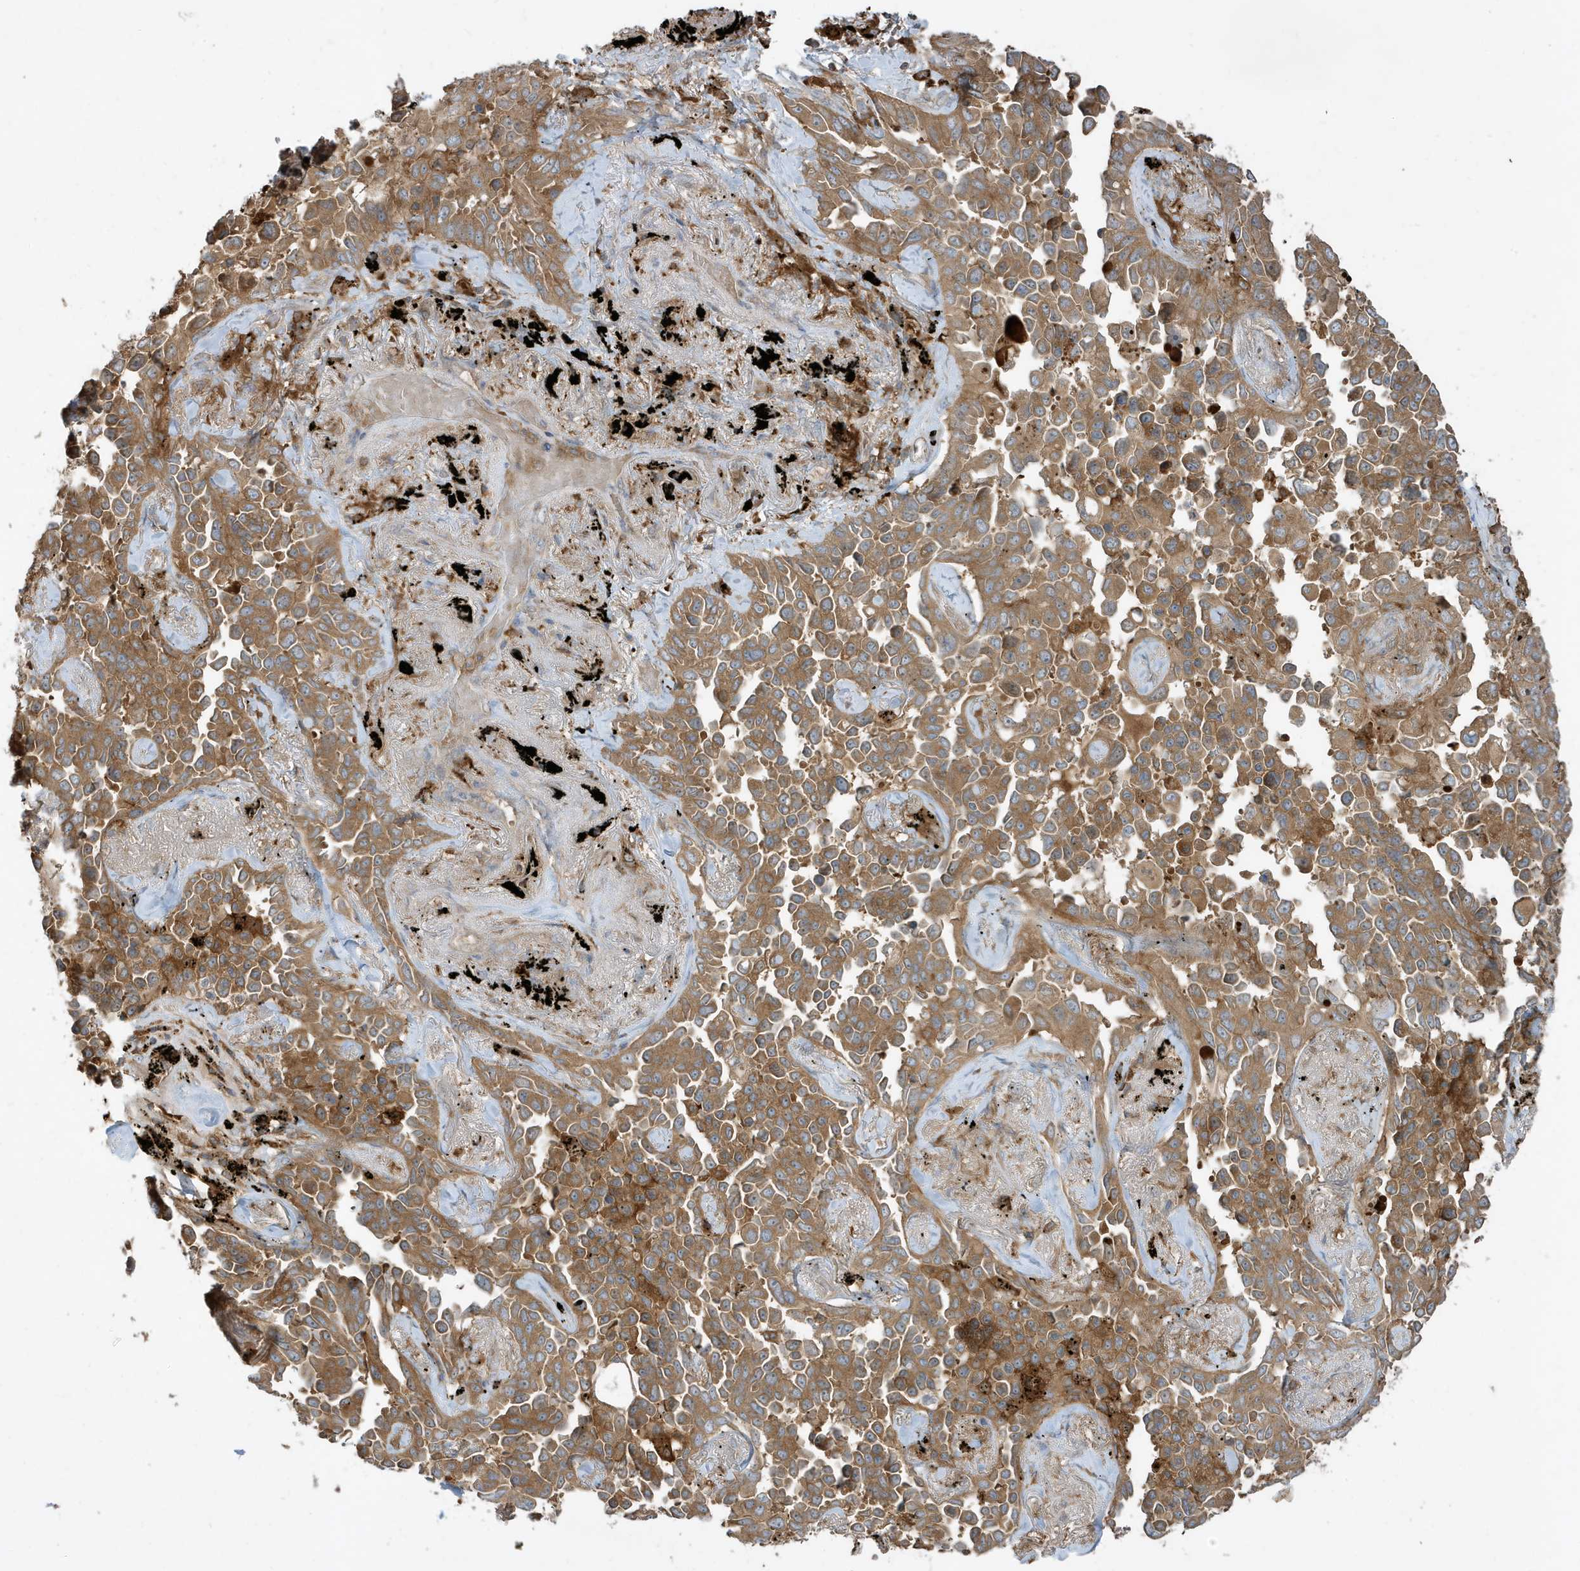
{"staining": {"intensity": "moderate", "quantity": ">75%", "location": "cytoplasmic/membranous"}, "tissue": "lung cancer", "cell_type": "Tumor cells", "image_type": "cancer", "snomed": [{"axis": "morphology", "description": "Adenocarcinoma, NOS"}, {"axis": "topography", "description": "Lung"}], "caption": "Immunohistochemistry (IHC) staining of adenocarcinoma (lung), which displays medium levels of moderate cytoplasmic/membranous staining in approximately >75% of tumor cells indicating moderate cytoplasmic/membranous protein positivity. The staining was performed using DAB (3,3'-diaminobenzidine) (brown) for protein detection and nuclei were counterstained in hematoxylin (blue).", "gene": "ABTB1", "patient": {"sex": "female", "age": 67}}